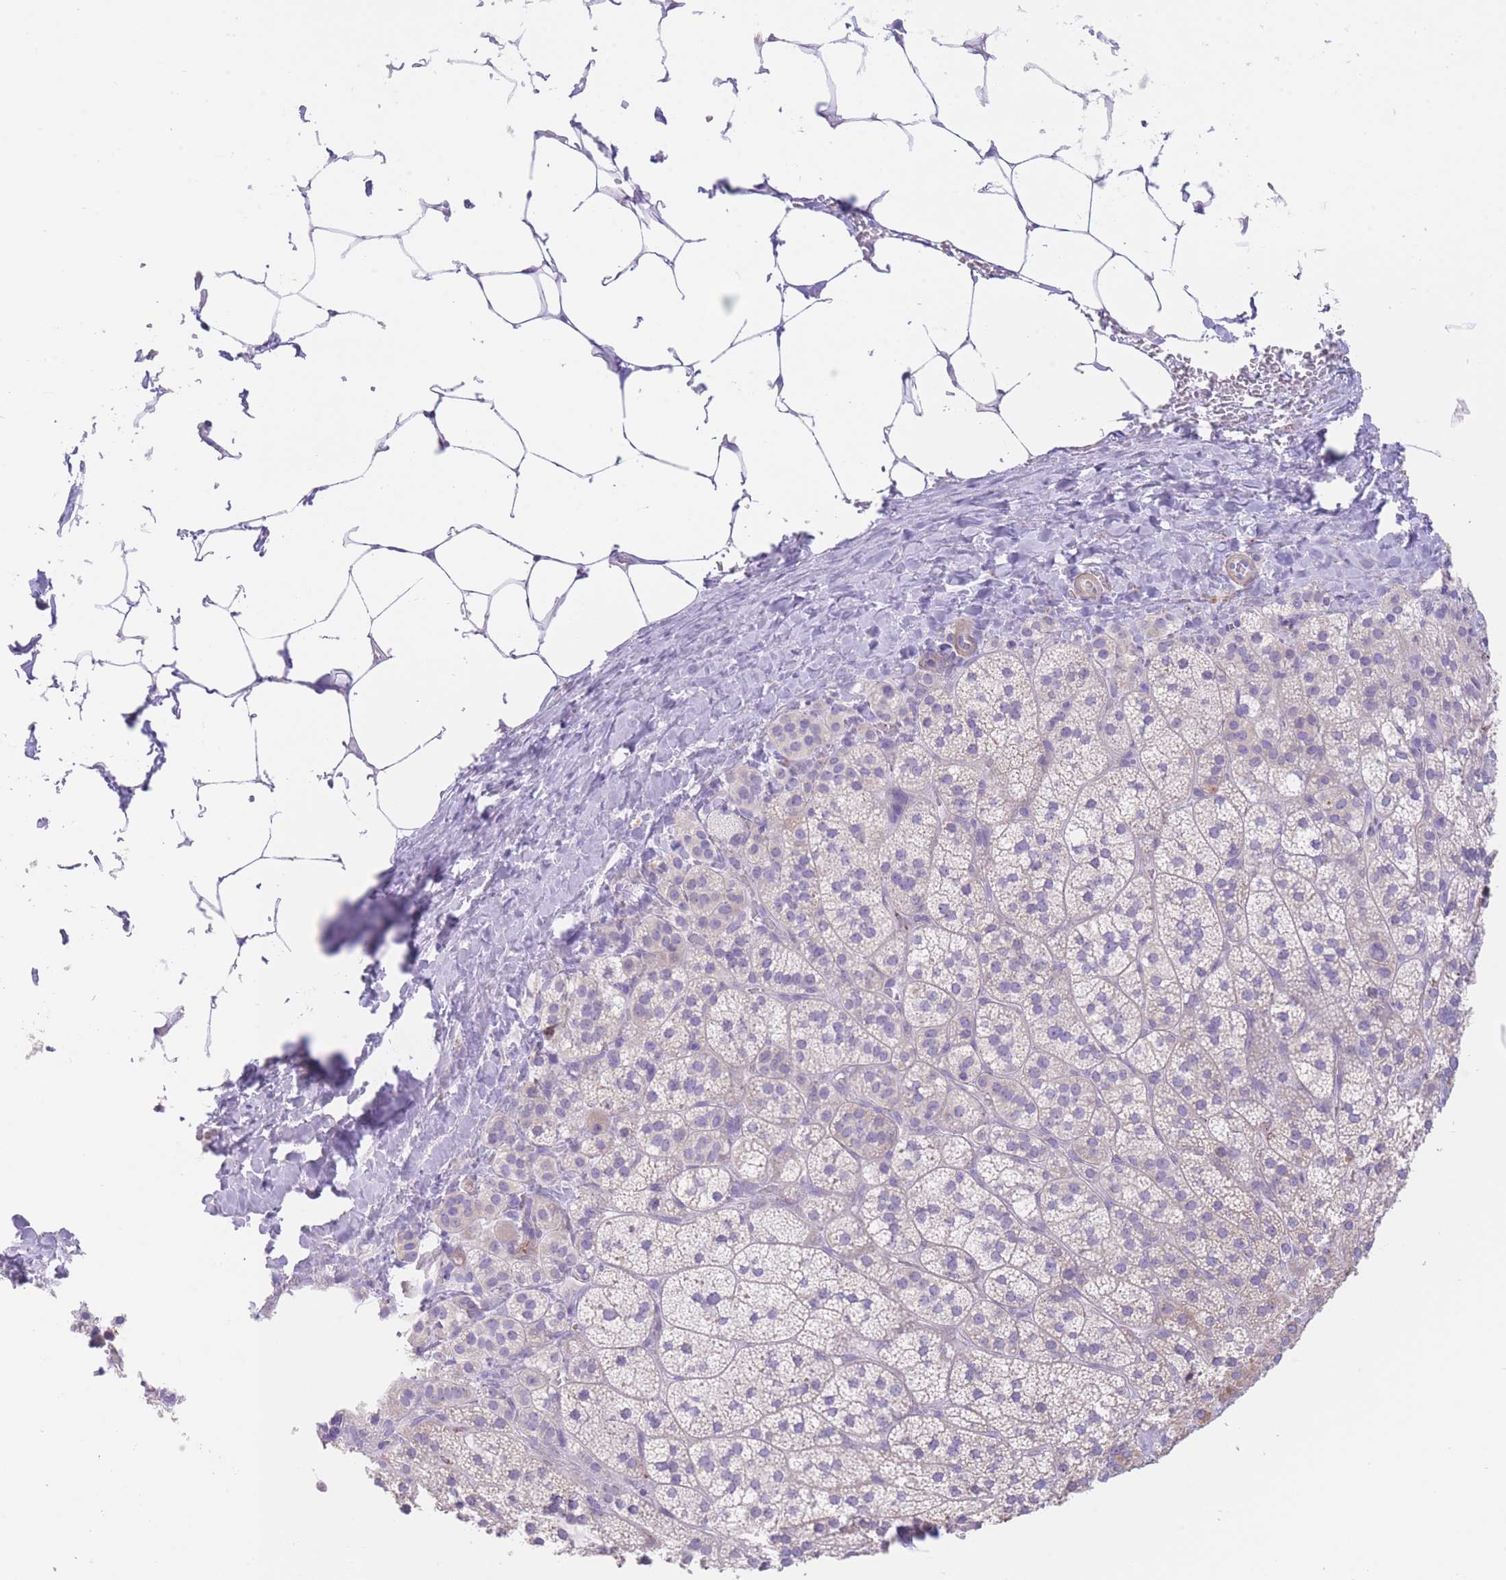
{"staining": {"intensity": "weak", "quantity": "25%-75%", "location": "cytoplasmic/membranous"}, "tissue": "adrenal gland", "cell_type": "Glandular cells", "image_type": "normal", "snomed": [{"axis": "morphology", "description": "Normal tissue, NOS"}, {"axis": "topography", "description": "Adrenal gland"}], "caption": "IHC (DAB) staining of unremarkable adrenal gland exhibits weak cytoplasmic/membranous protein expression in about 25%-75% of glandular cells.", "gene": "ENSG00000289258", "patient": {"sex": "female", "age": 58}}